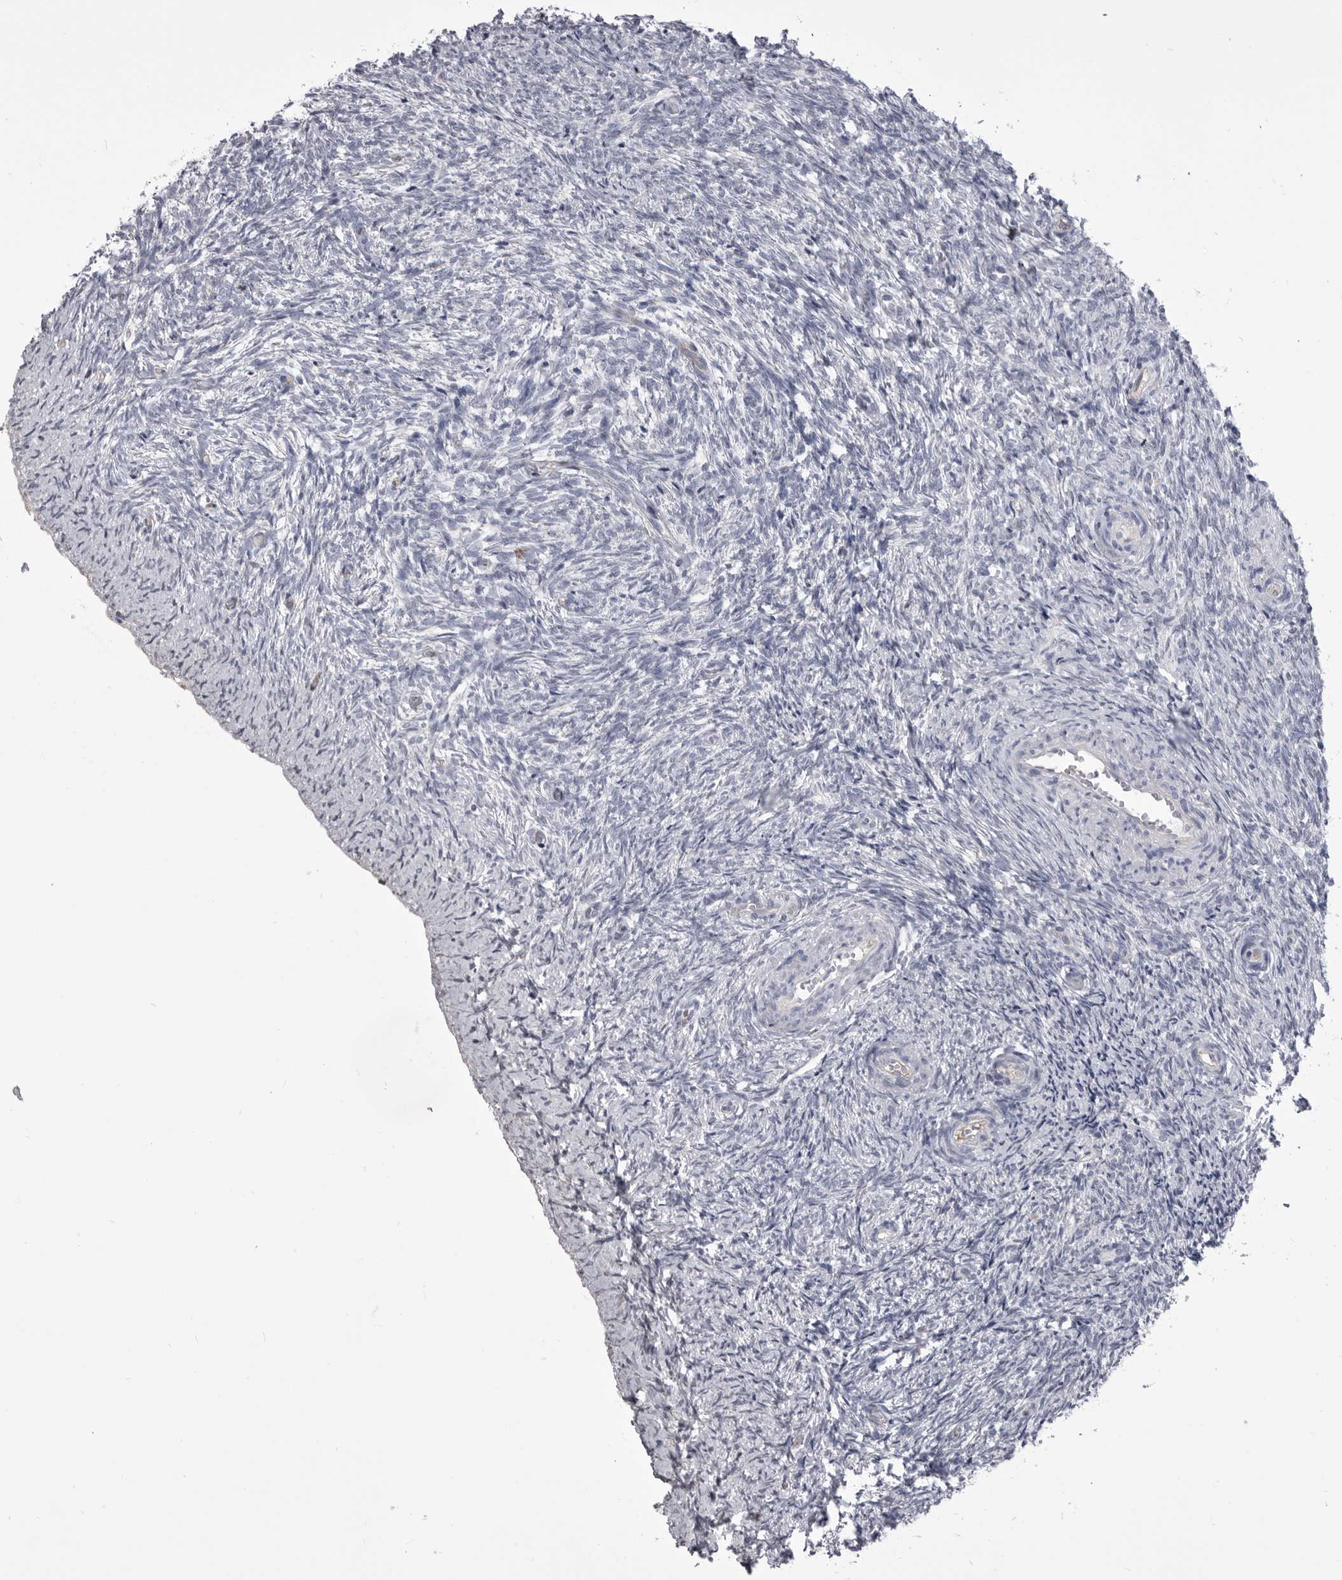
{"staining": {"intensity": "weak", "quantity": "25%-75%", "location": "cytoplasmic/membranous"}, "tissue": "ovary", "cell_type": "Follicle cells", "image_type": "normal", "snomed": [{"axis": "morphology", "description": "Normal tissue, NOS"}, {"axis": "topography", "description": "Ovary"}], "caption": "Immunohistochemical staining of normal human ovary shows 25%-75% levels of weak cytoplasmic/membranous protein positivity in about 25%-75% of follicle cells.", "gene": "OPLAH", "patient": {"sex": "female", "age": 41}}